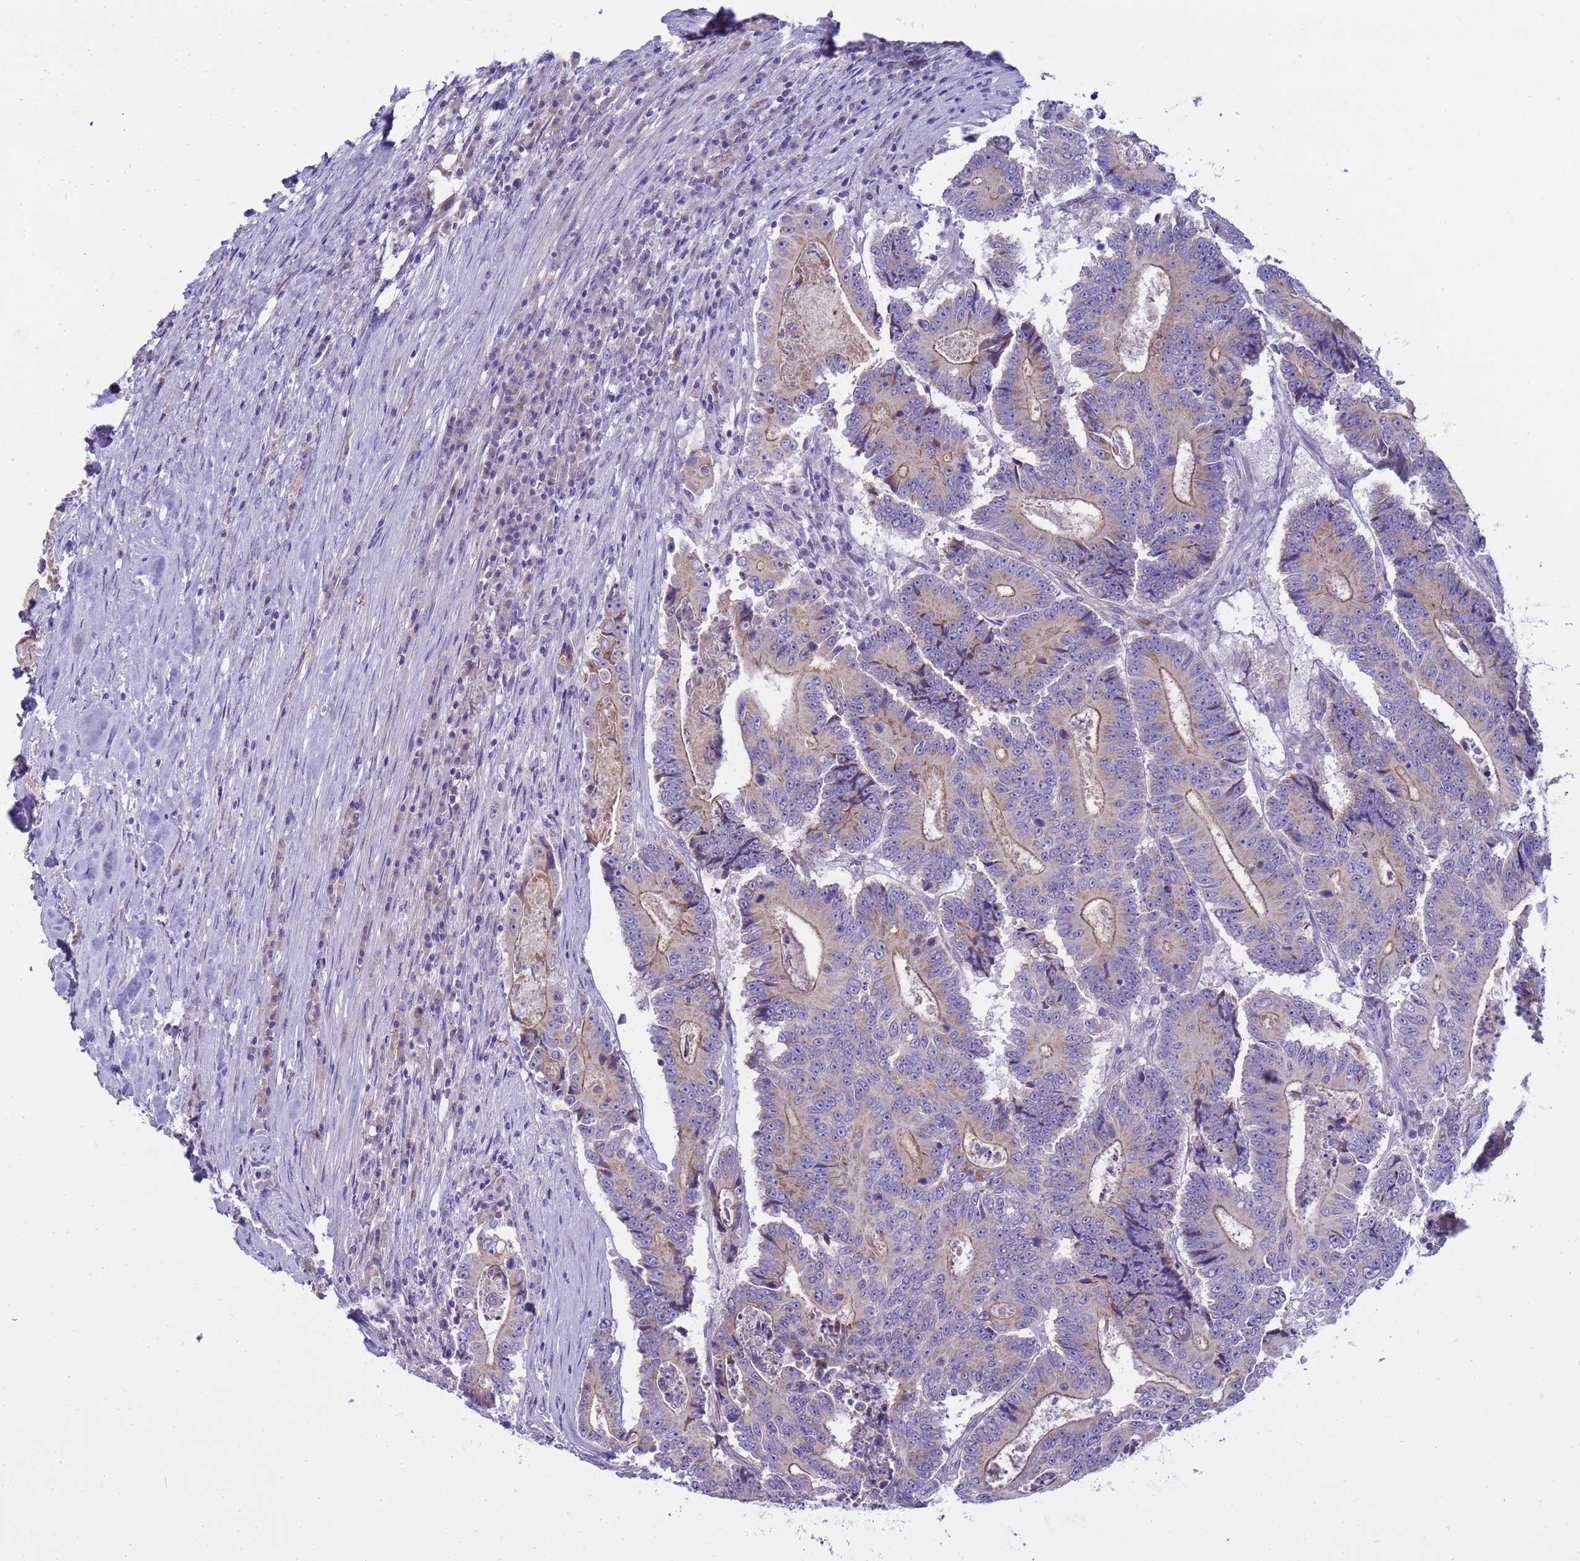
{"staining": {"intensity": "moderate", "quantity": "<25%", "location": "cytoplasmic/membranous"}, "tissue": "colorectal cancer", "cell_type": "Tumor cells", "image_type": "cancer", "snomed": [{"axis": "morphology", "description": "Adenocarcinoma, NOS"}, {"axis": "topography", "description": "Colon"}], "caption": "Human colorectal adenocarcinoma stained for a protein (brown) reveals moderate cytoplasmic/membranous positive staining in approximately <25% of tumor cells.", "gene": "RIPPLY2", "patient": {"sex": "male", "age": 83}}